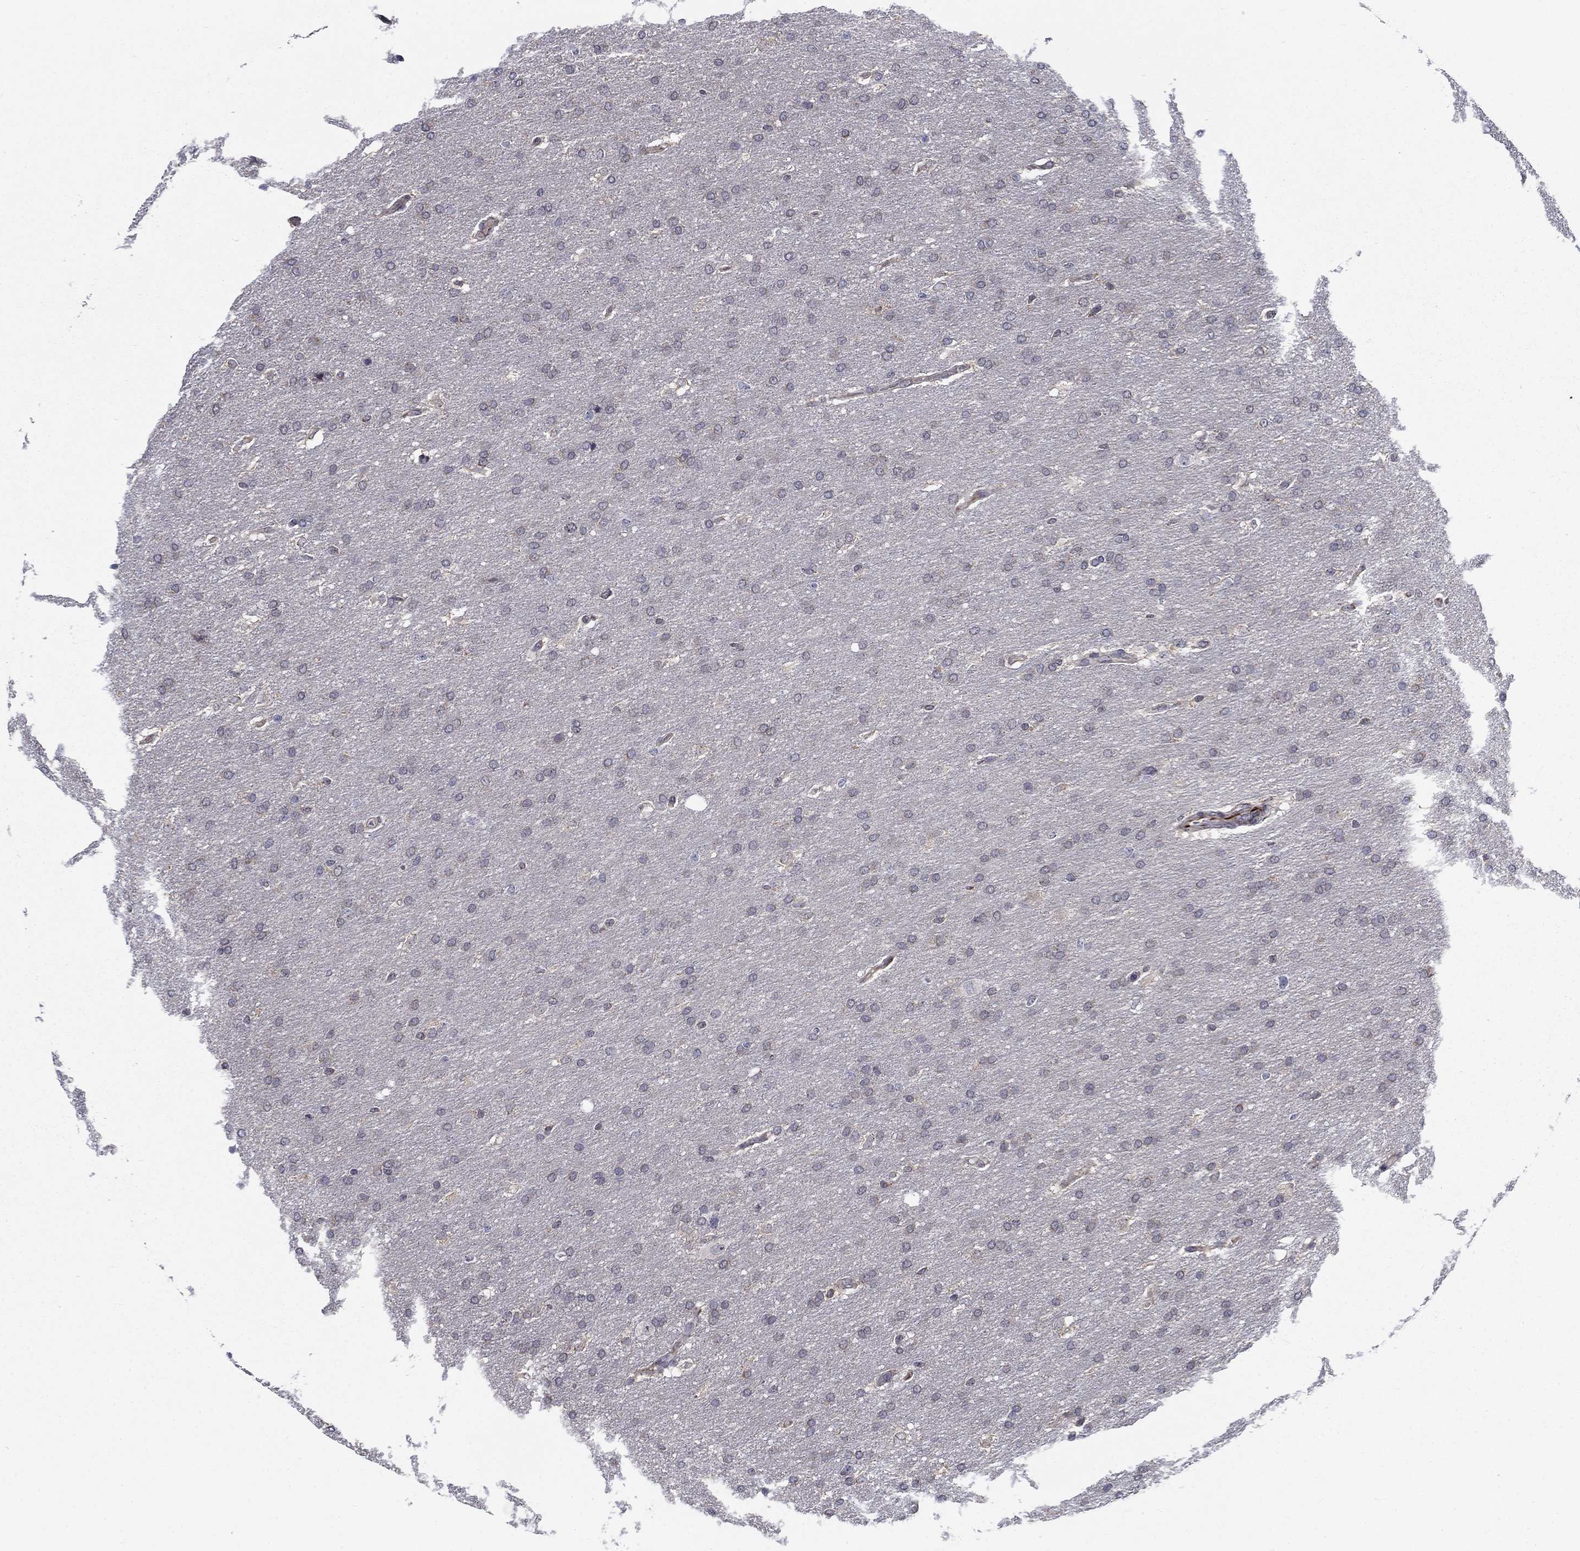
{"staining": {"intensity": "negative", "quantity": "none", "location": "none"}, "tissue": "glioma", "cell_type": "Tumor cells", "image_type": "cancer", "snomed": [{"axis": "morphology", "description": "Glioma, malignant, Low grade"}, {"axis": "topography", "description": "Brain"}], "caption": "The histopathology image displays no significant staining in tumor cells of malignant glioma (low-grade).", "gene": "LACTB2", "patient": {"sex": "female", "age": 37}}